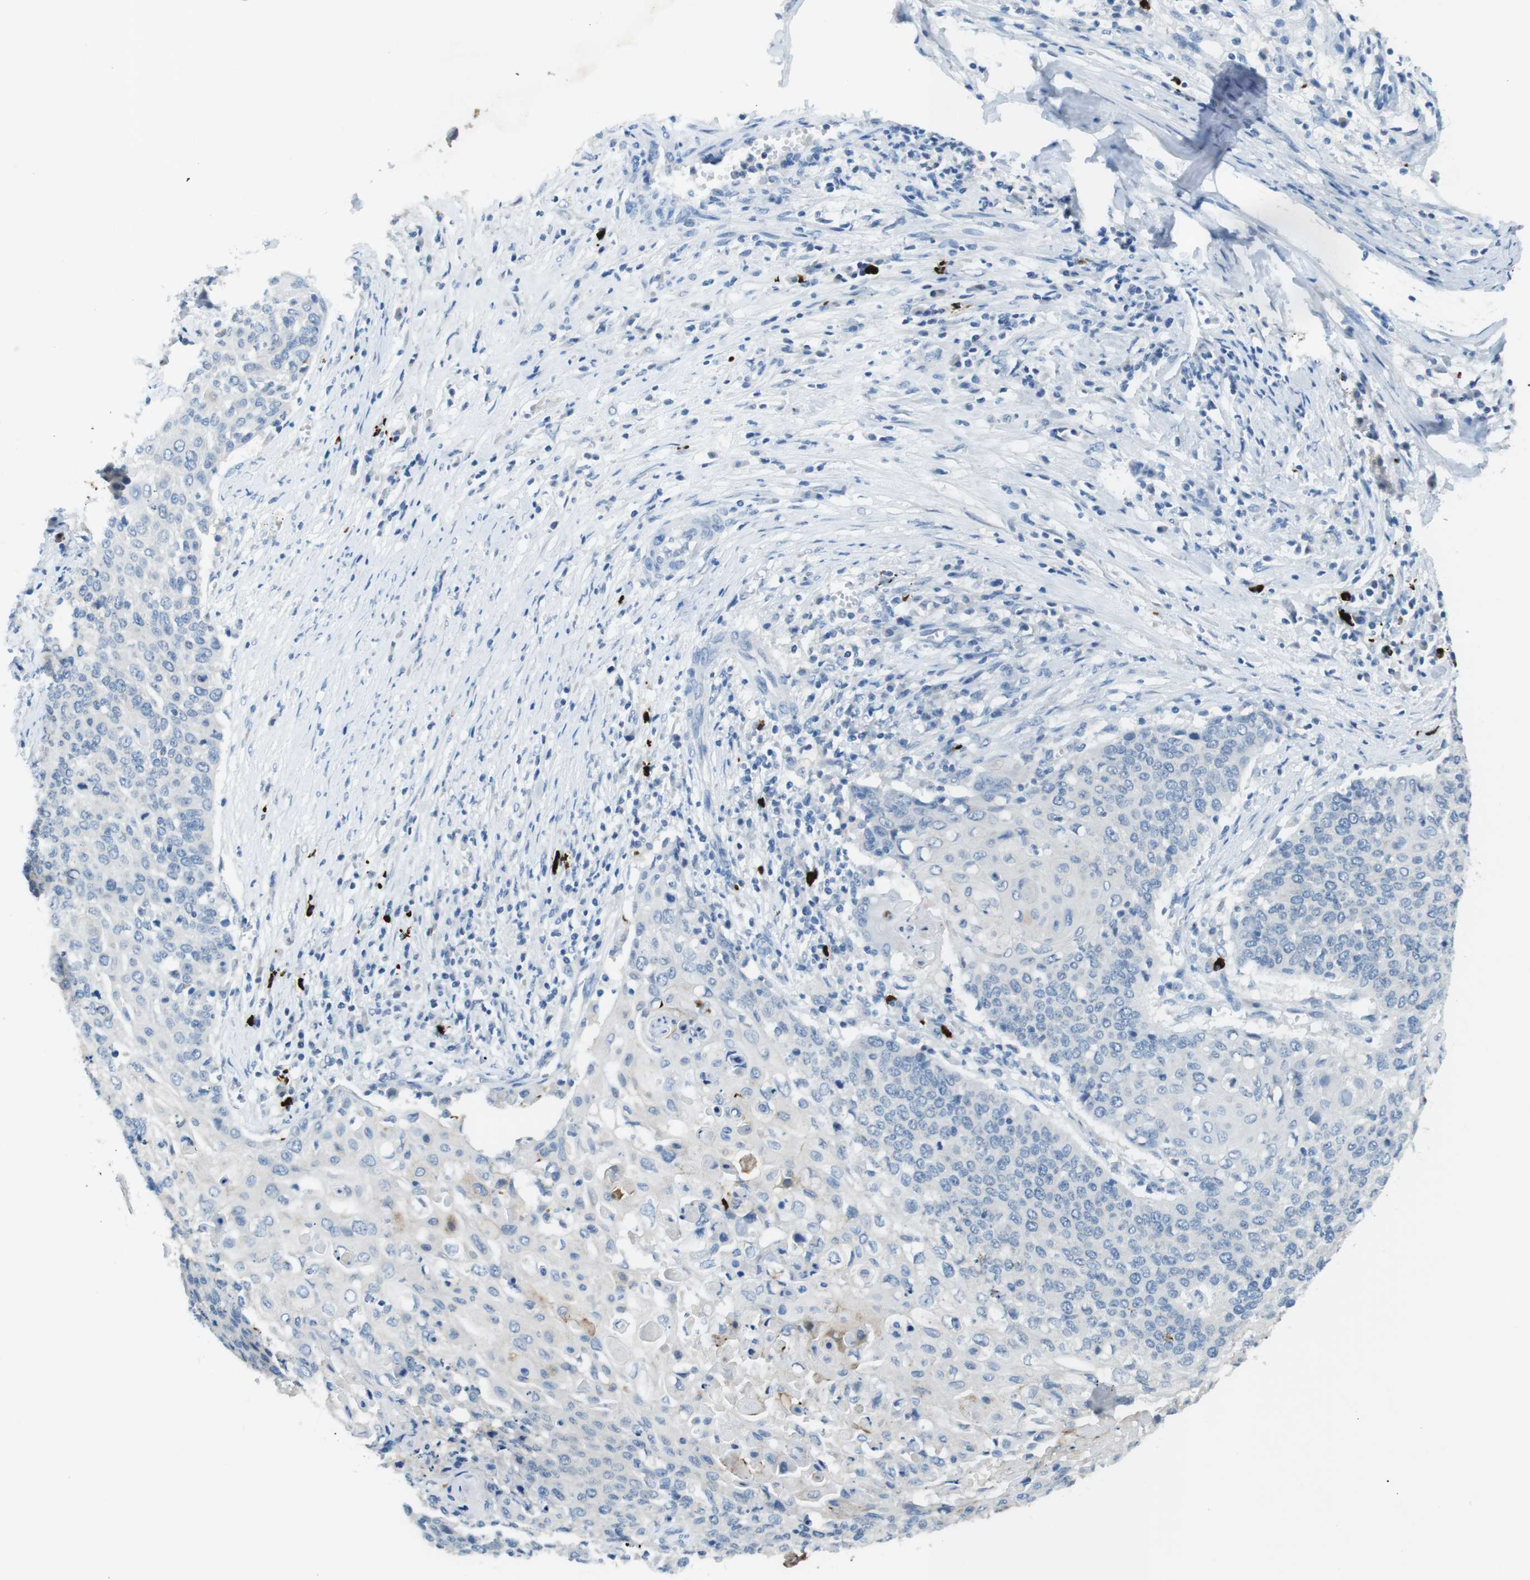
{"staining": {"intensity": "negative", "quantity": "none", "location": "none"}, "tissue": "cervical cancer", "cell_type": "Tumor cells", "image_type": "cancer", "snomed": [{"axis": "morphology", "description": "Squamous cell carcinoma, NOS"}, {"axis": "topography", "description": "Cervix"}], "caption": "Immunohistochemical staining of cervical cancer (squamous cell carcinoma) exhibits no significant expression in tumor cells.", "gene": "SLC35A3", "patient": {"sex": "female", "age": 39}}